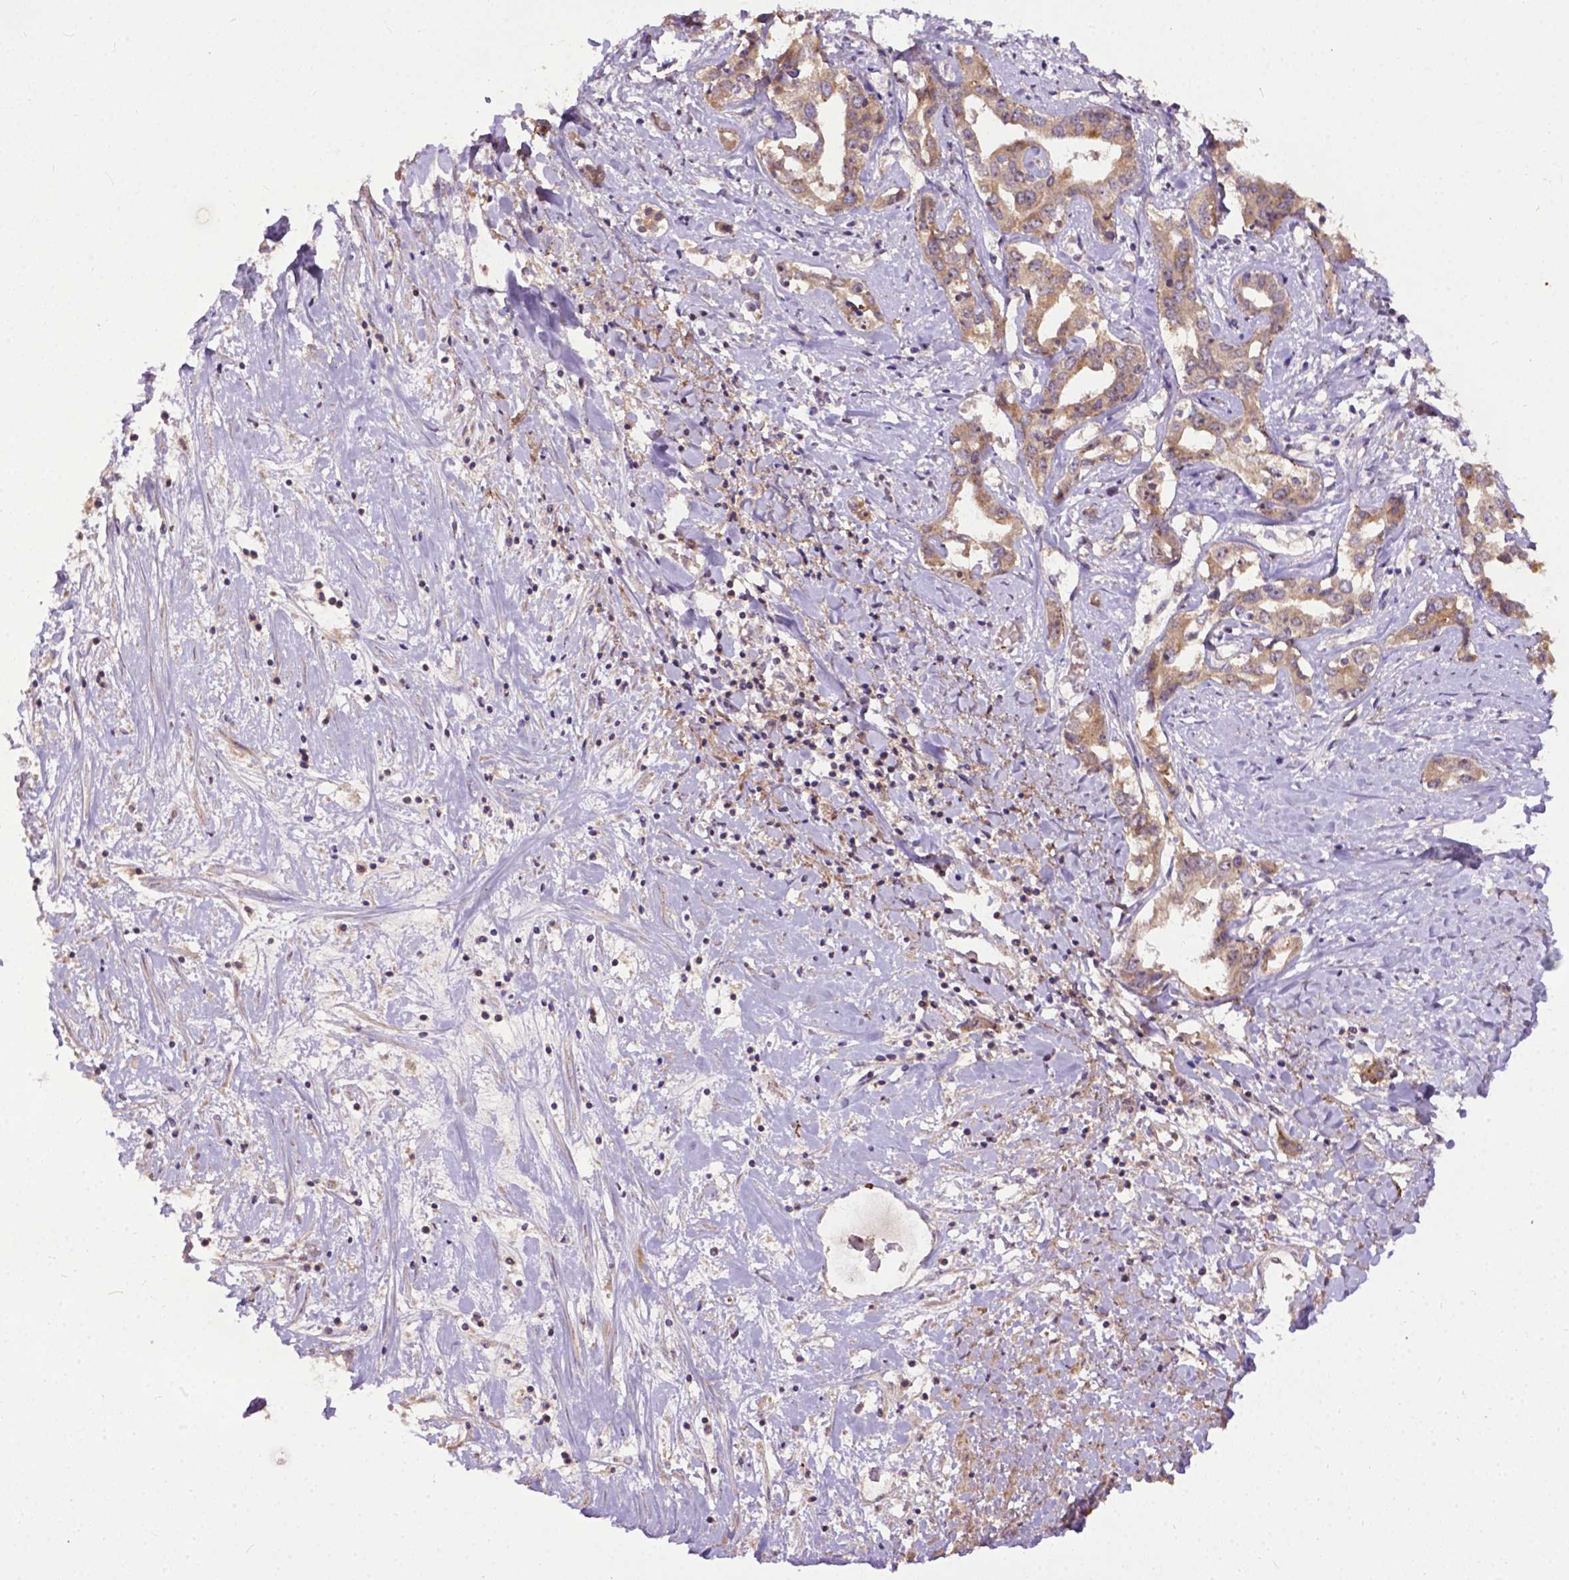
{"staining": {"intensity": "weak", "quantity": ">75%", "location": "cytoplasmic/membranous"}, "tissue": "liver cancer", "cell_type": "Tumor cells", "image_type": "cancer", "snomed": [{"axis": "morphology", "description": "Cholangiocarcinoma"}, {"axis": "topography", "description": "Liver"}], "caption": "DAB immunohistochemical staining of liver cancer reveals weak cytoplasmic/membranous protein positivity in about >75% of tumor cells.", "gene": "PARP3", "patient": {"sex": "male", "age": 59}}